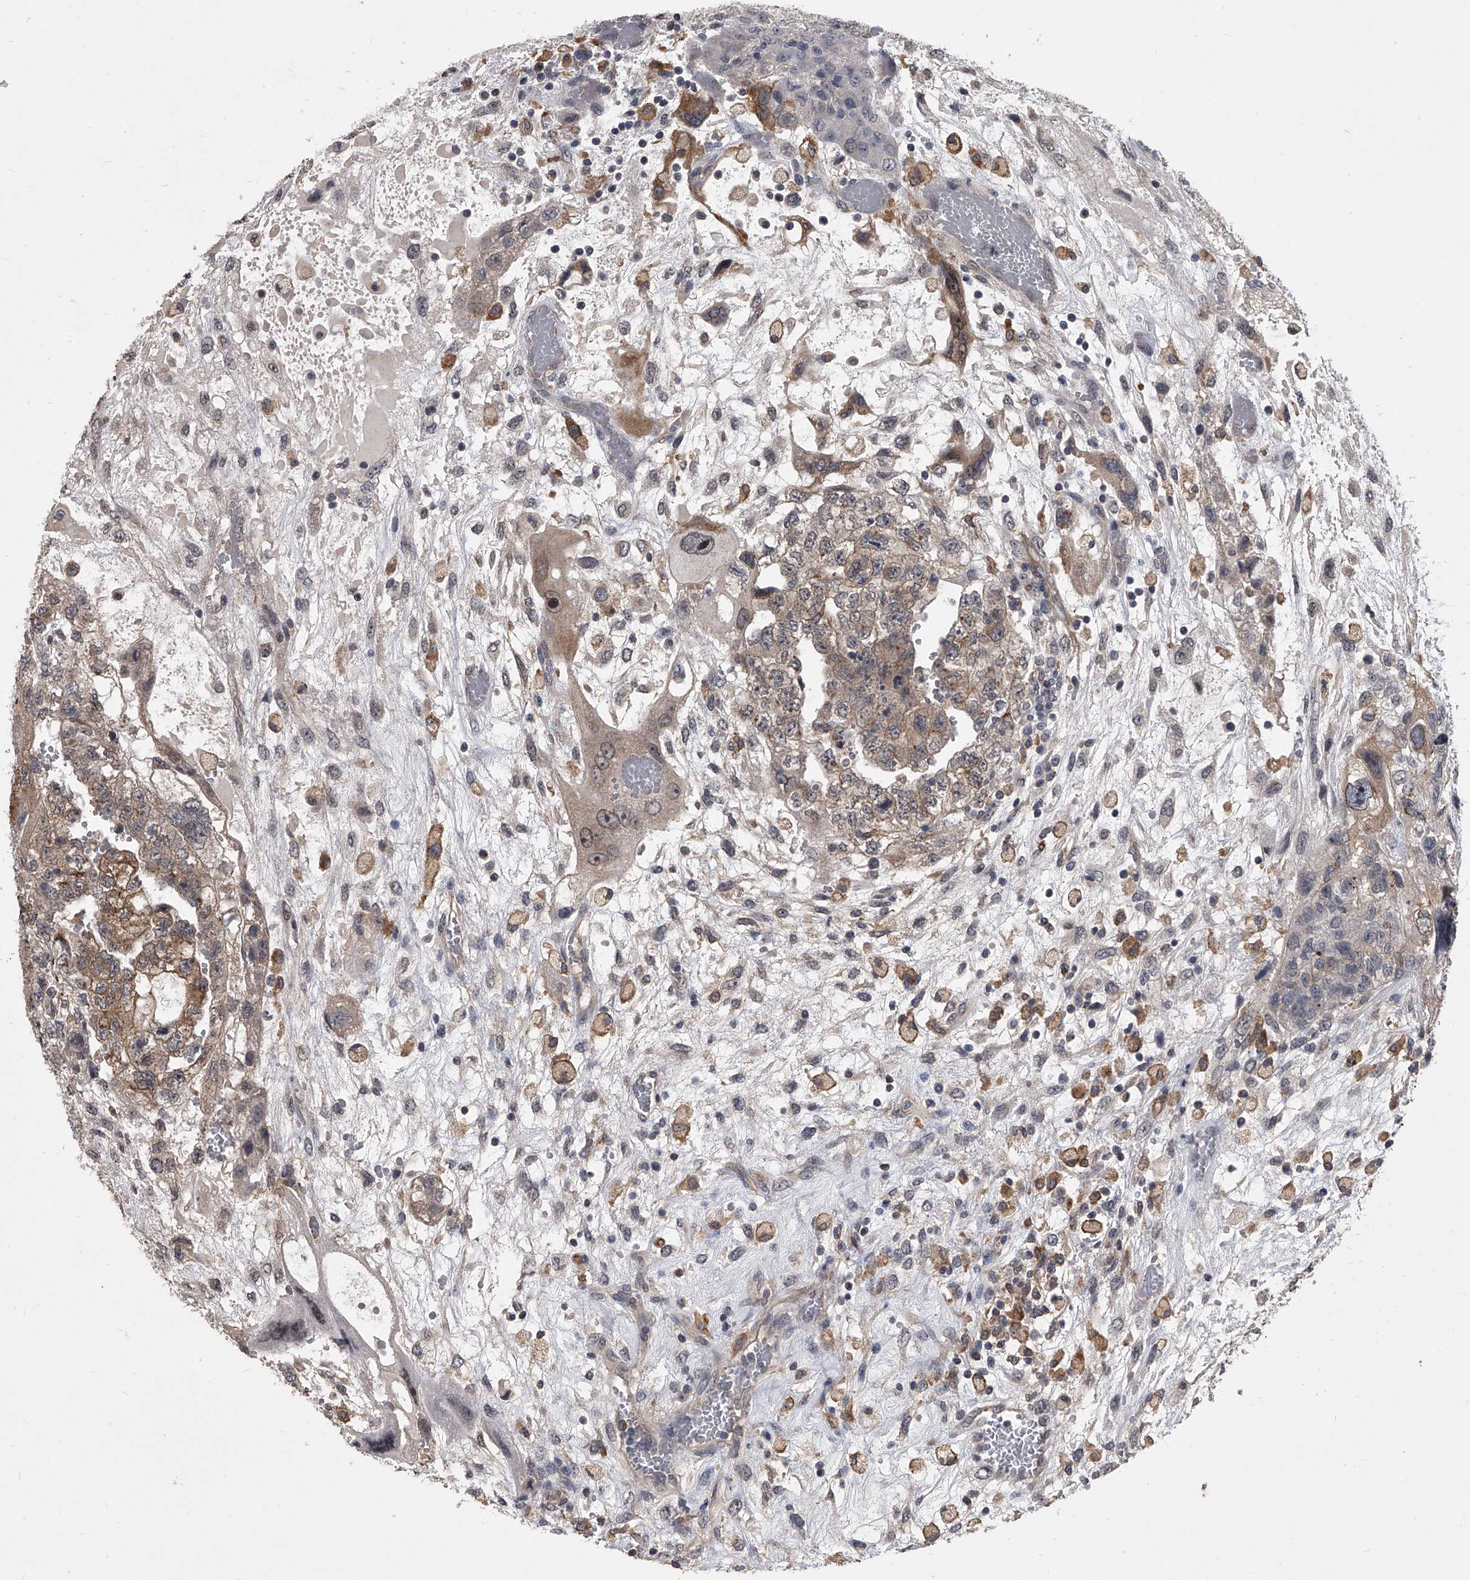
{"staining": {"intensity": "weak", "quantity": "<25%", "location": "cytoplasmic/membranous,nuclear"}, "tissue": "testis cancer", "cell_type": "Tumor cells", "image_type": "cancer", "snomed": [{"axis": "morphology", "description": "Carcinoma, Embryonal, NOS"}, {"axis": "topography", "description": "Testis"}], "caption": "High power microscopy micrograph of an IHC image of embryonal carcinoma (testis), revealing no significant staining in tumor cells.", "gene": "MAP4K3", "patient": {"sex": "male", "age": 36}}